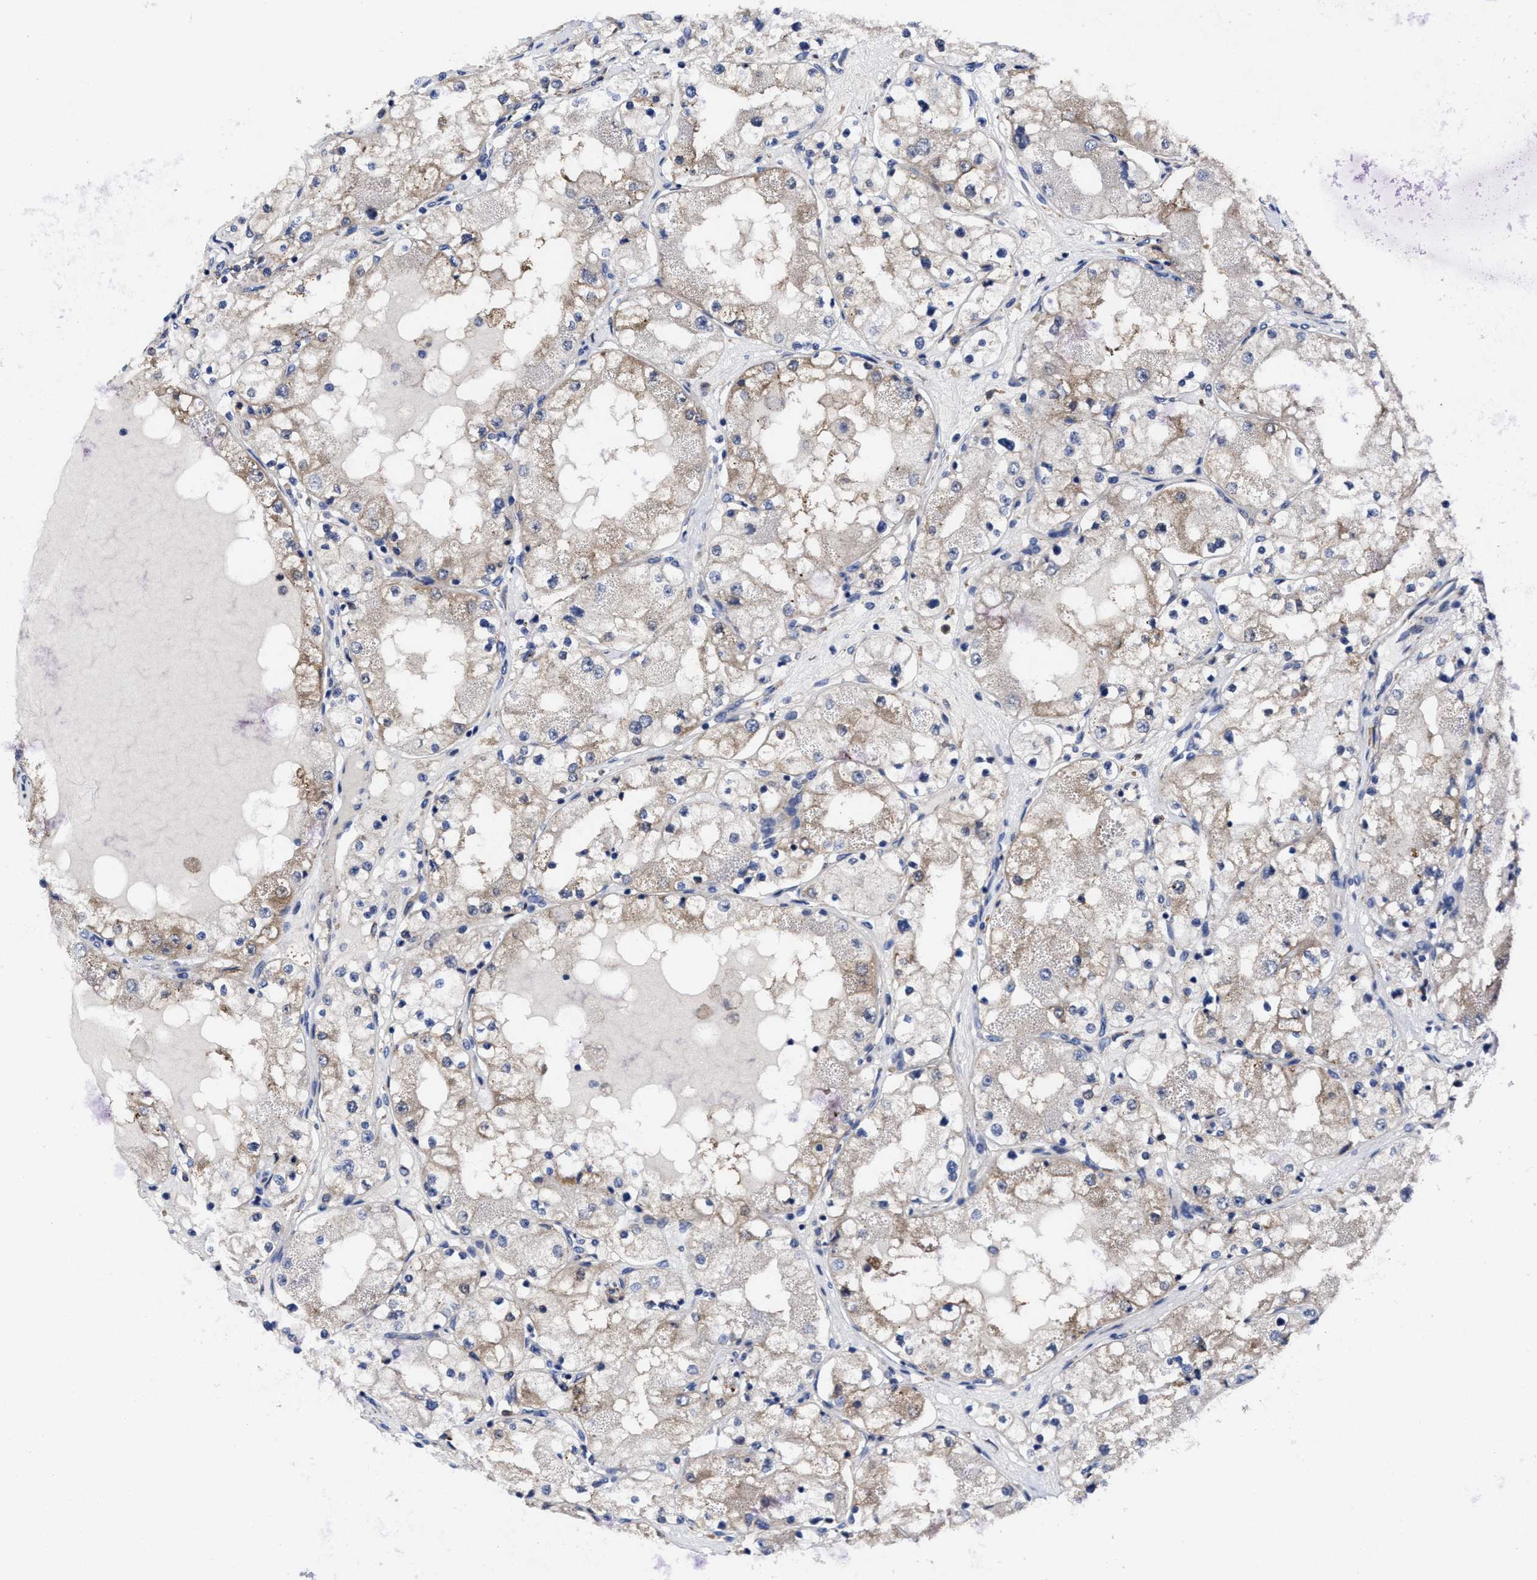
{"staining": {"intensity": "moderate", "quantity": ">75%", "location": "cytoplasmic/membranous"}, "tissue": "renal cancer", "cell_type": "Tumor cells", "image_type": "cancer", "snomed": [{"axis": "morphology", "description": "Adenocarcinoma, NOS"}, {"axis": "topography", "description": "Kidney"}], "caption": "Human renal cancer (adenocarcinoma) stained for a protein (brown) displays moderate cytoplasmic/membranous positive staining in about >75% of tumor cells.", "gene": "TXNDC17", "patient": {"sex": "male", "age": 68}}